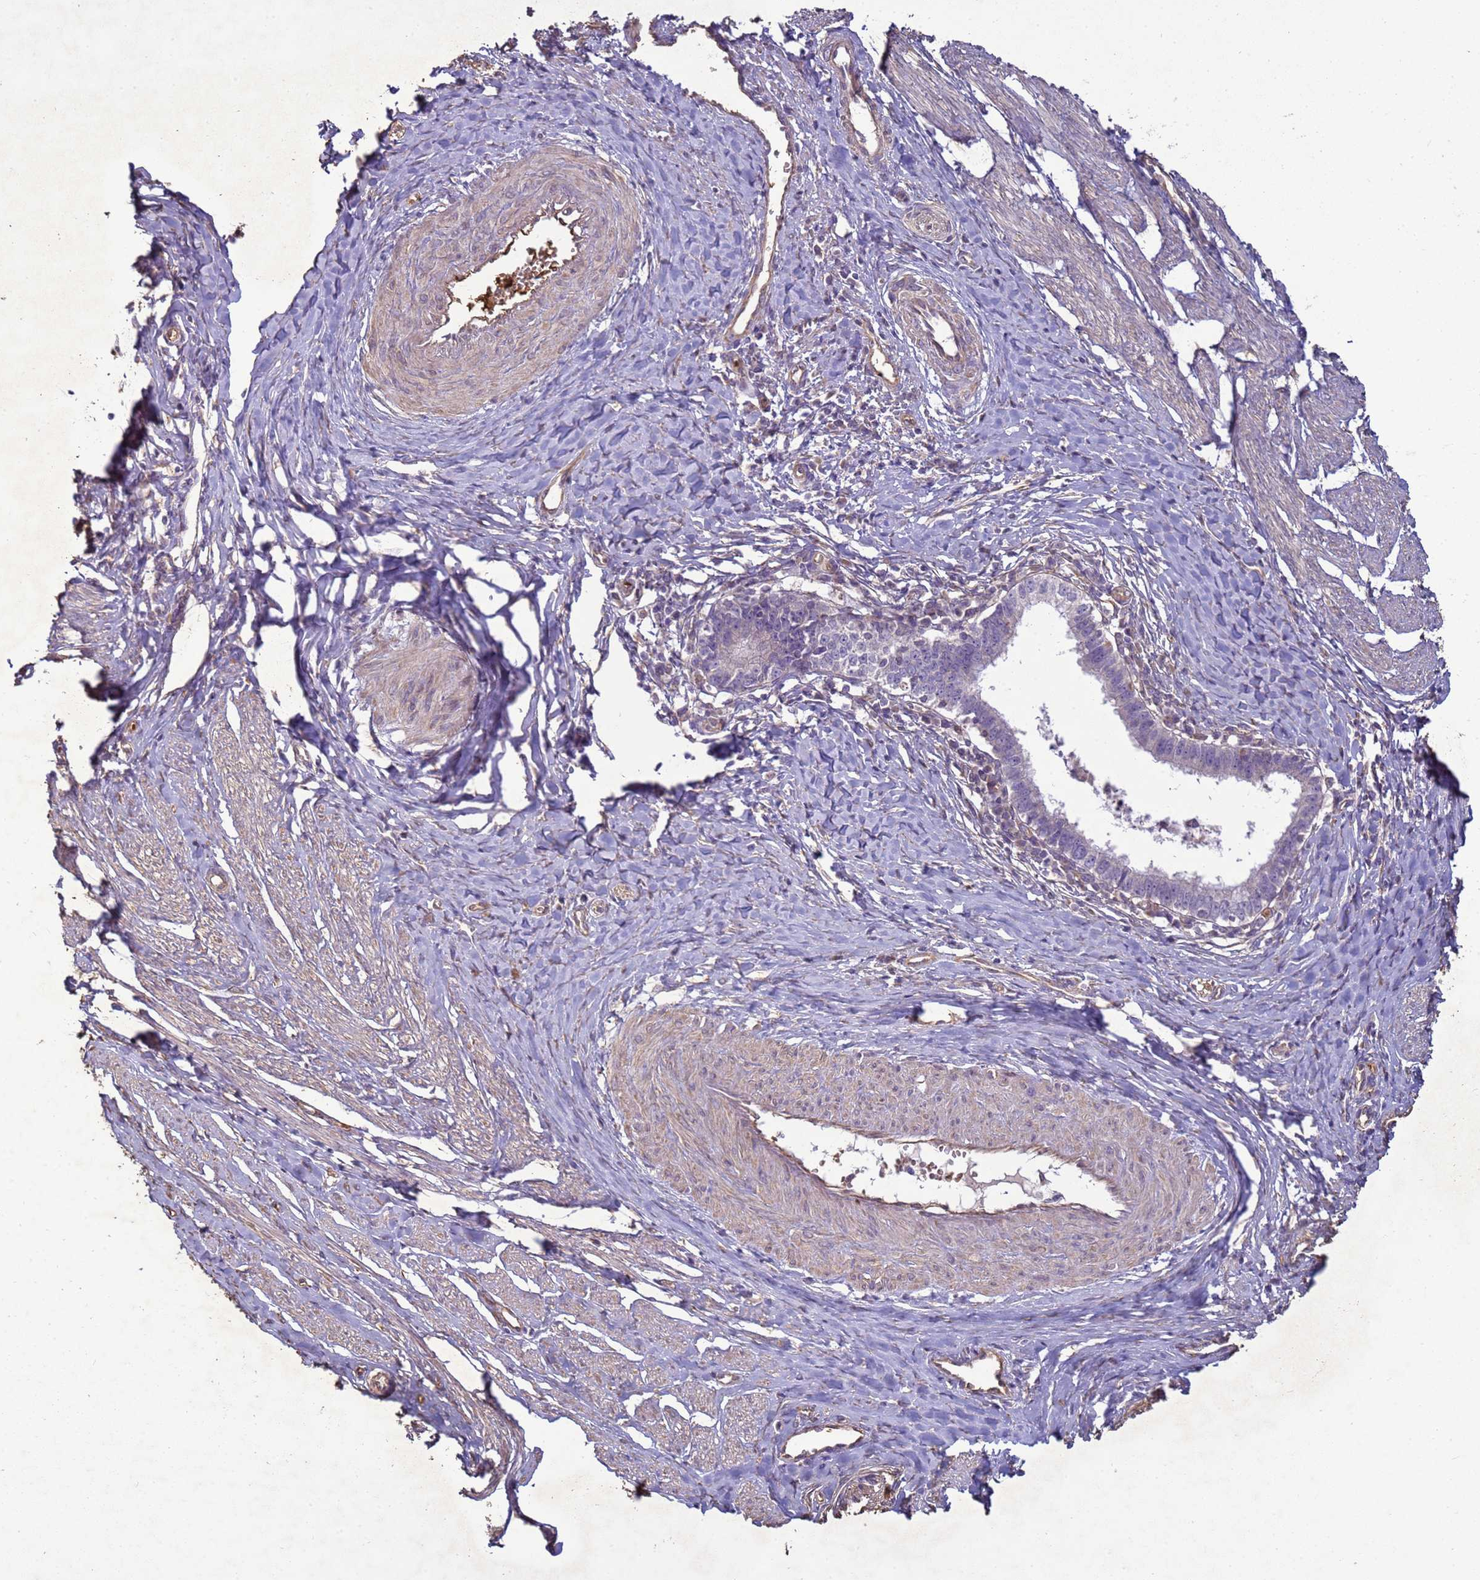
{"staining": {"intensity": "negative", "quantity": "none", "location": "none"}, "tissue": "cervical cancer", "cell_type": "Tumor cells", "image_type": "cancer", "snomed": [{"axis": "morphology", "description": "Adenocarcinoma, NOS"}, {"axis": "topography", "description": "Cervix"}], "caption": "High power microscopy photomicrograph of an immunohistochemistry (IHC) histopathology image of adenocarcinoma (cervical), revealing no significant positivity in tumor cells.", "gene": "SGIP1", "patient": {"sex": "female", "age": 36}}